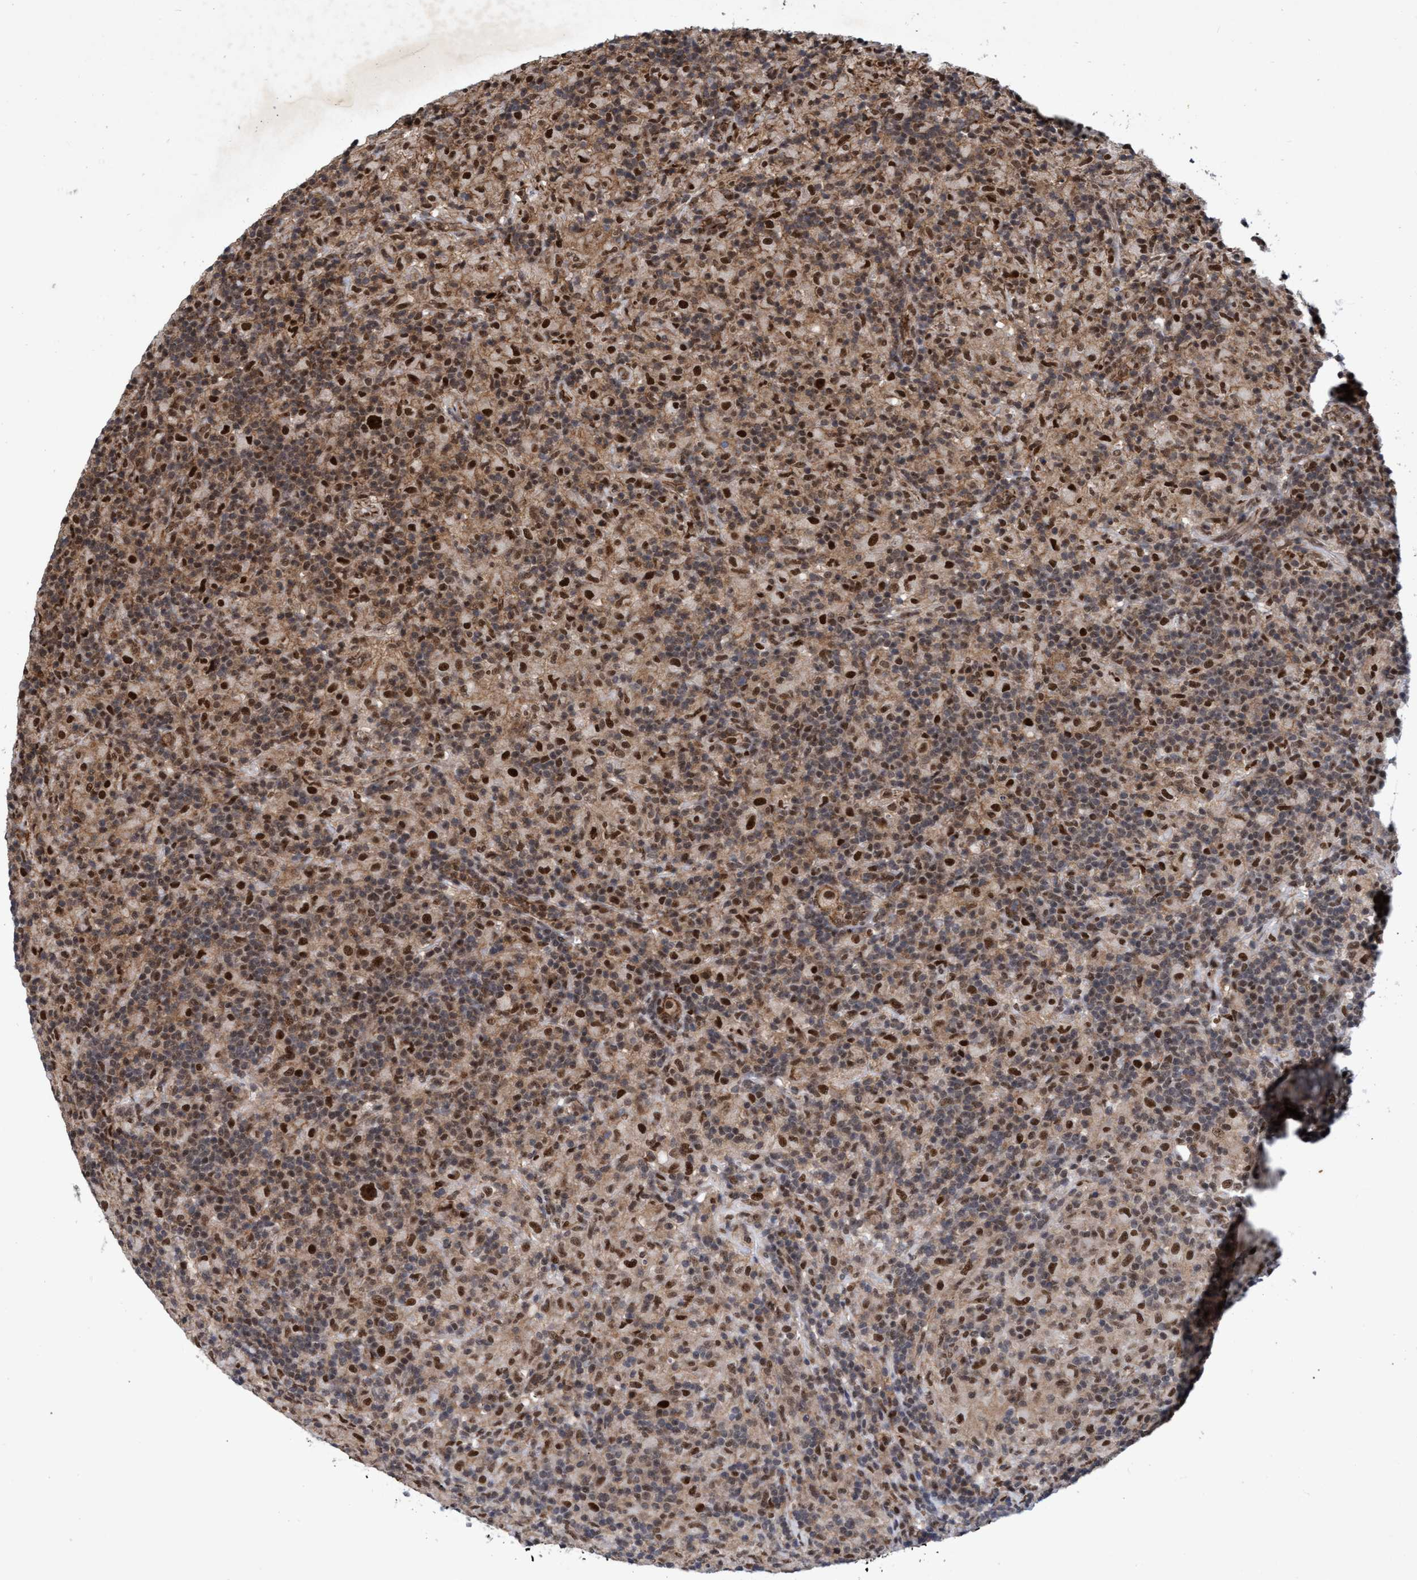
{"staining": {"intensity": "strong", "quantity": ">75%", "location": "nuclear"}, "tissue": "lymphoma", "cell_type": "Tumor cells", "image_type": "cancer", "snomed": [{"axis": "morphology", "description": "Hodgkin's disease, NOS"}, {"axis": "topography", "description": "Lymph node"}], "caption": "Protein expression analysis of human Hodgkin's disease reveals strong nuclear positivity in about >75% of tumor cells.", "gene": "GTF2F1", "patient": {"sex": "male", "age": 70}}